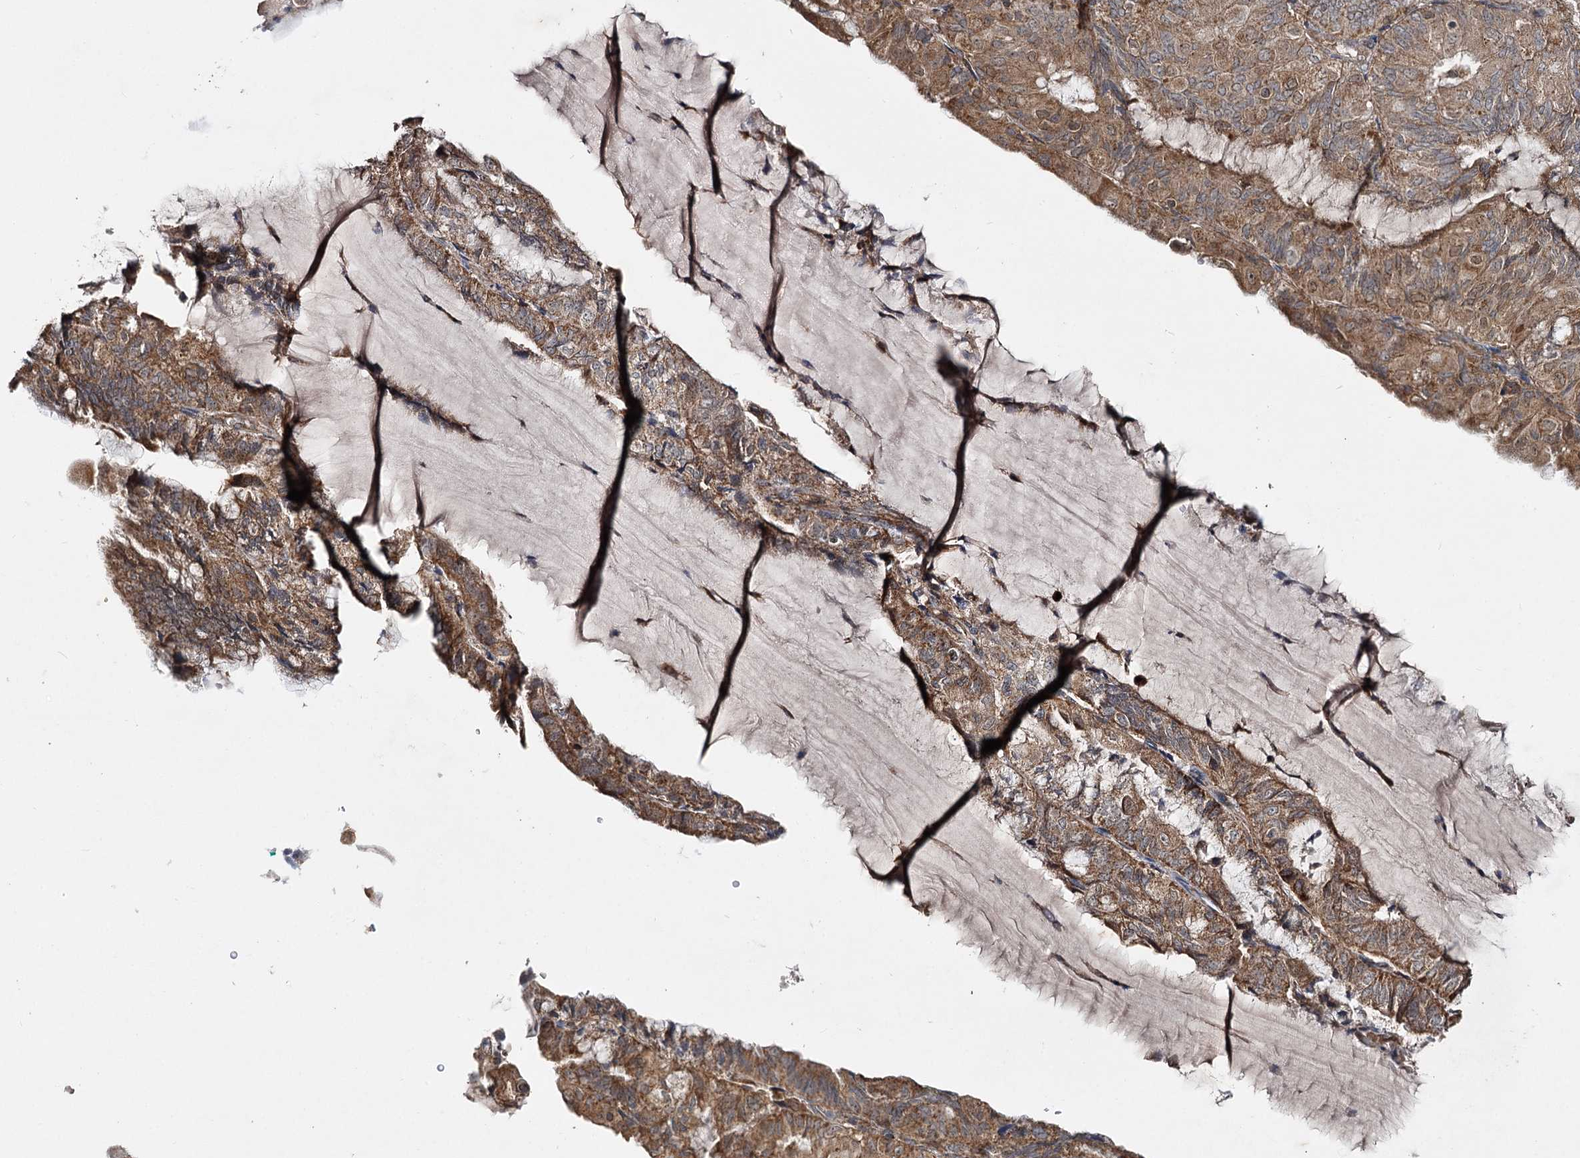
{"staining": {"intensity": "moderate", "quantity": ">75%", "location": "cytoplasmic/membranous"}, "tissue": "endometrial cancer", "cell_type": "Tumor cells", "image_type": "cancer", "snomed": [{"axis": "morphology", "description": "Adenocarcinoma, NOS"}, {"axis": "topography", "description": "Endometrium"}], "caption": "Protein expression analysis of adenocarcinoma (endometrial) shows moderate cytoplasmic/membranous expression in about >75% of tumor cells.", "gene": "MINDY3", "patient": {"sex": "female", "age": 81}}